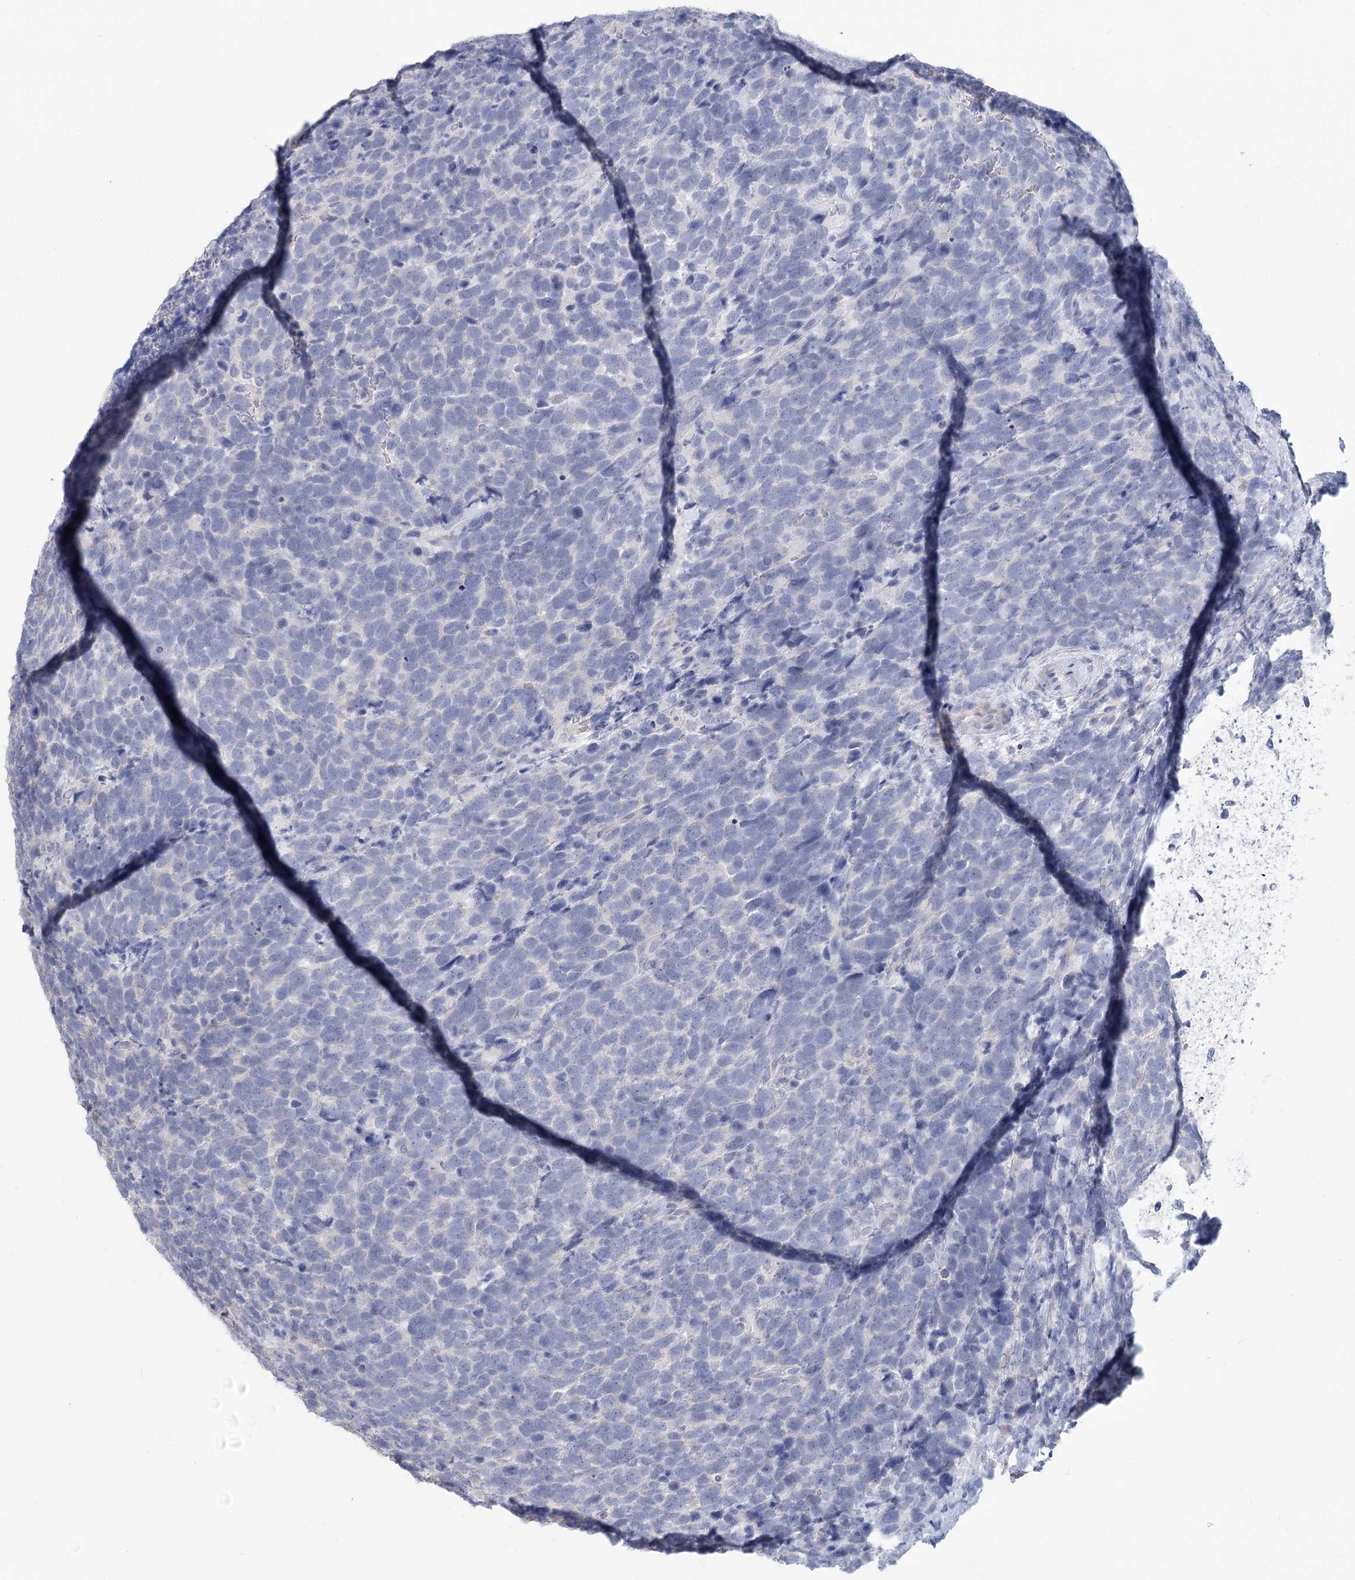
{"staining": {"intensity": "negative", "quantity": "none", "location": "none"}, "tissue": "urothelial cancer", "cell_type": "Tumor cells", "image_type": "cancer", "snomed": [{"axis": "morphology", "description": "Urothelial carcinoma, High grade"}, {"axis": "topography", "description": "Urinary bladder"}], "caption": "Protein analysis of urothelial cancer demonstrates no significant staining in tumor cells.", "gene": "CNTLN", "patient": {"sex": "female", "age": 82}}